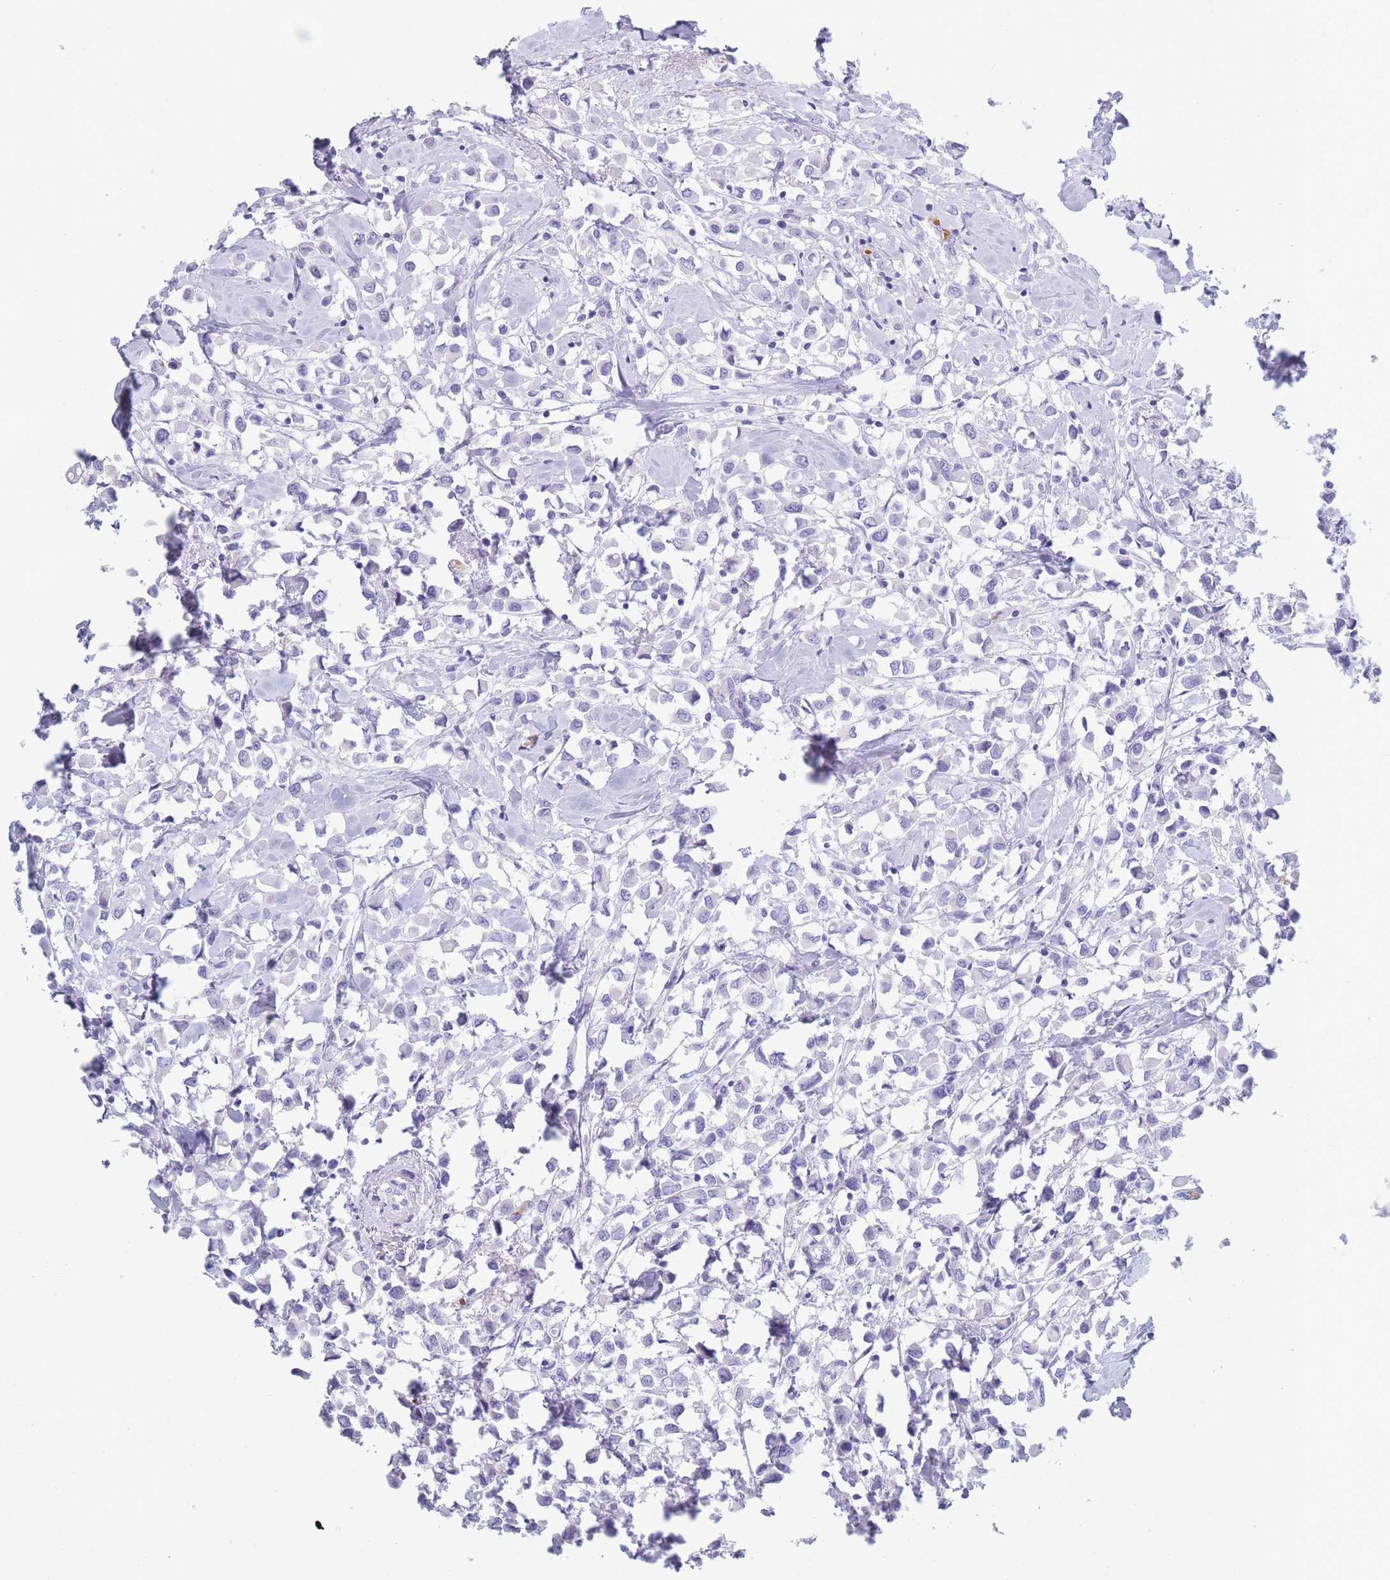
{"staining": {"intensity": "negative", "quantity": "none", "location": "none"}, "tissue": "breast cancer", "cell_type": "Tumor cells", "image_type": "cancer", "snomed": [{"axis": "morphology", "description": "Duct carcinoma"}, {"axis": "topography", "description": "Breast"}], "caption": "Tumor cells are negative for protein expression in human breast cancer. The staining is performed using DAB brown chromogen with nuclei counter-stained in using hematoxylin.", "gene": "OR5D16", "patient": {"sex": "female", "age": 61}}